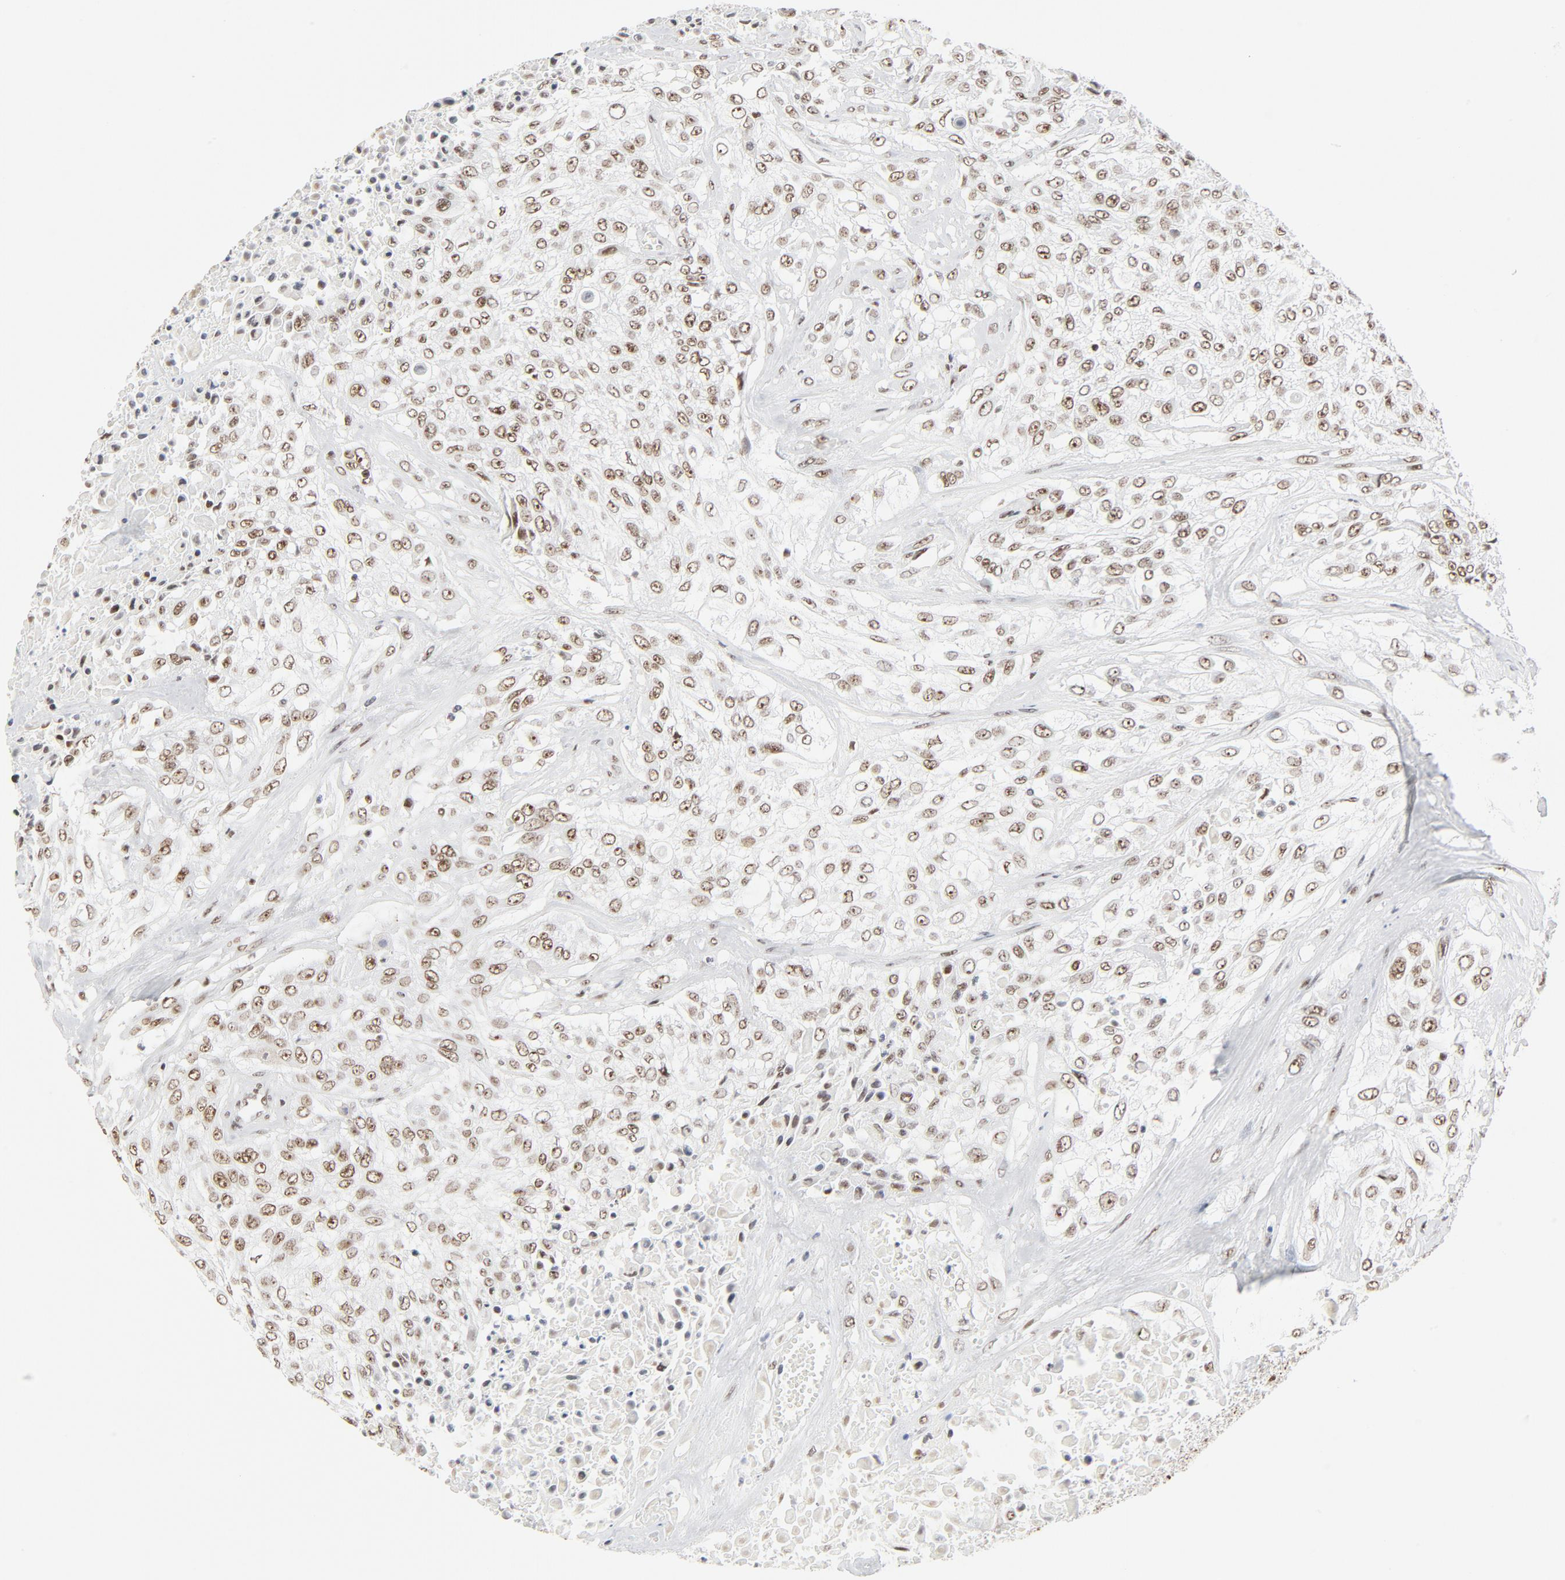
{"staining": {"intensity": "moderate", "quantity": ">75%", "location": "nuclear"}, "tissue": "urothelial cancer", "cell_type": "Tumor cells", "image_type": "cancer", "snomed": [{"axis": "morphology", "description": "Urothelial carcinoma, High grade"}, {"axis": "topography", "description": "Urinary bladder"}], "caption": "Urothelial cancer stained for a protein reveals moderate nuclear positivity in tumor cells. (DAB = brown stain, brightfield microscopy at high magnification).", "gene": "GTF2H1", "patient": {"sex": "male", "age": 57}}